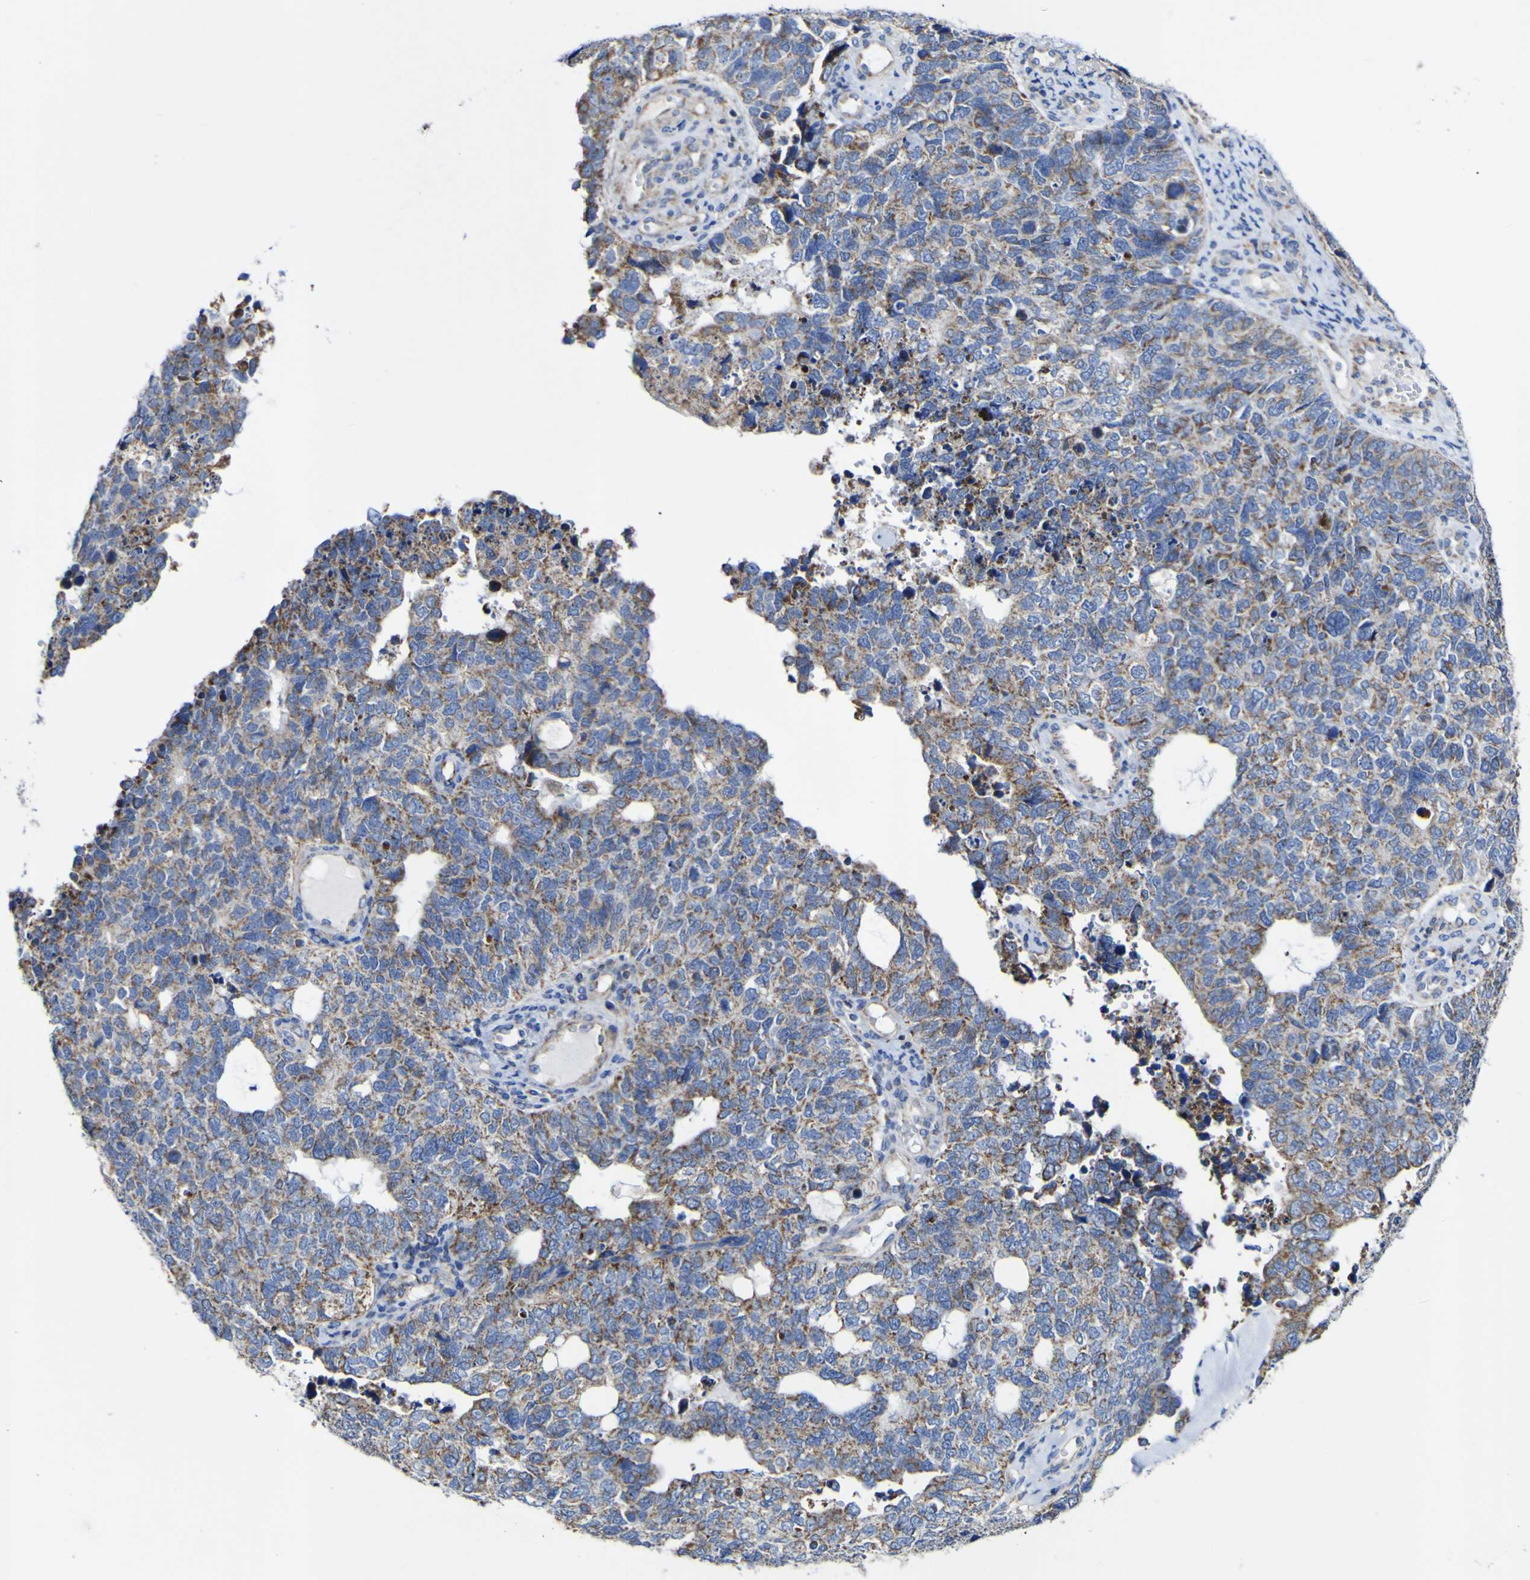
{"staining": {"intensity": "moderate", "quantity": ">75%", "location": "cytoplasmic/membranous"}, "tissue": "cervical cancer", "cell_type": "Tumor cells", "image_type": "cancer", "snomed": [{"axis": "morphology", "description": "Squamous cell carcinoma, NOS"}, {"axis": "topography", "description": "Cervix"}], "caption": "Tumor cells exhibit medium levels of moderate cytoplasmic/membranous positivity in about >75% of cells in squamous cell carcinoma (cervical).", "gene": "CCDC90B", "patient": {"sex": "female", "age": 63}}